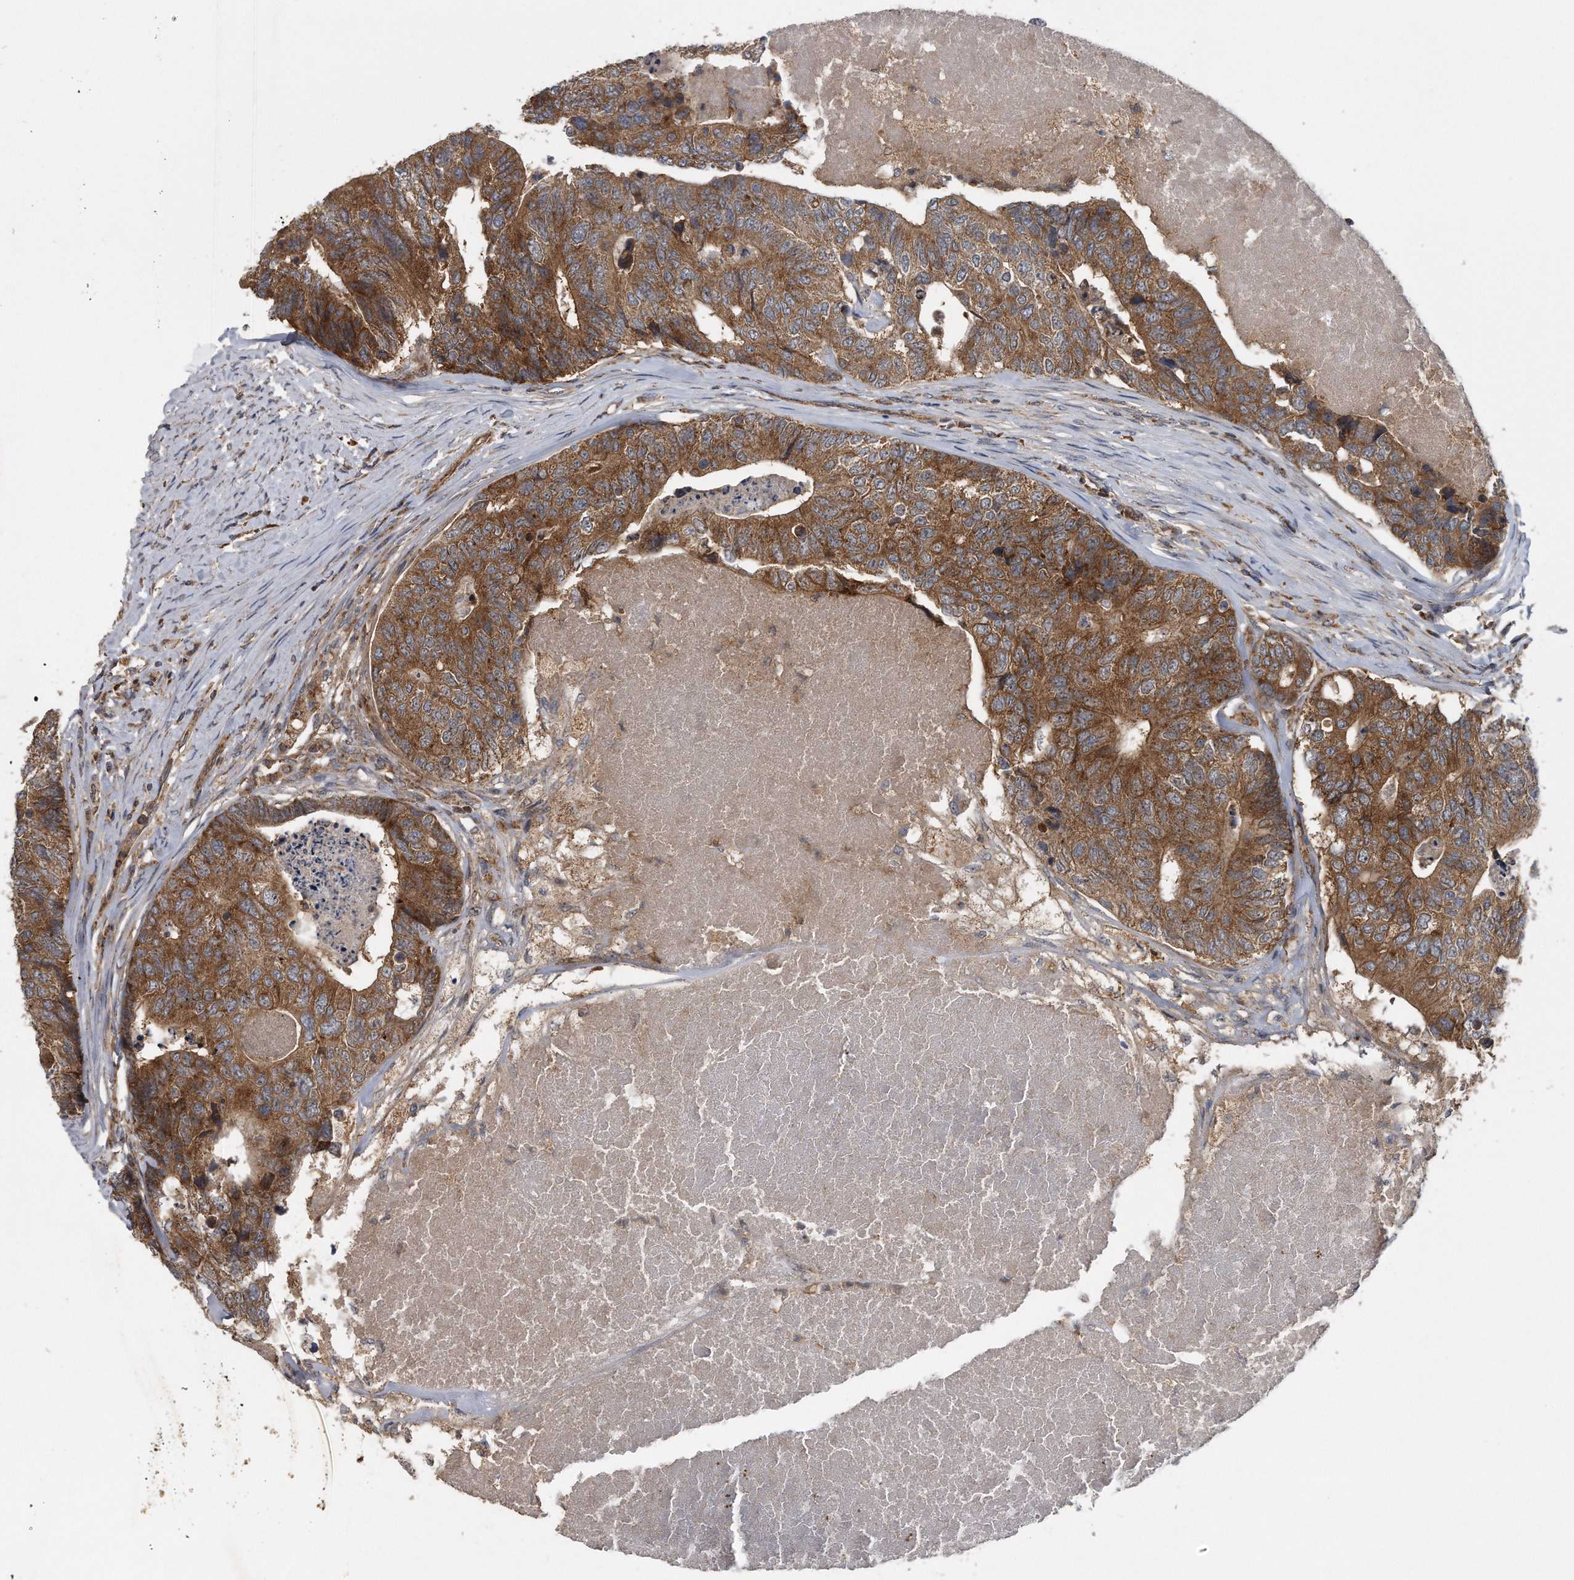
{"staining": {"intensity": "strong", "quantity": ">75%", "location": "cytoplasmic/membranous"}, "tissue": "colorectal cancer", "cell_type": "Tumor cells", "image_type": "cancer", "snomed": [{"axis": "morphology", "description": "Adenocarcinoma, NOS"}, {"axis": "topography", "description": "Colon"}], "caption": "Immunohistochemical staining of human adenocarcinoma (colorectal) displays high levels of strong cytoplasmic/membranous staining in approximately >75% of tumor cells.", "gene": "ALPK2", "patient": {"sex": "female", "age": 67}}